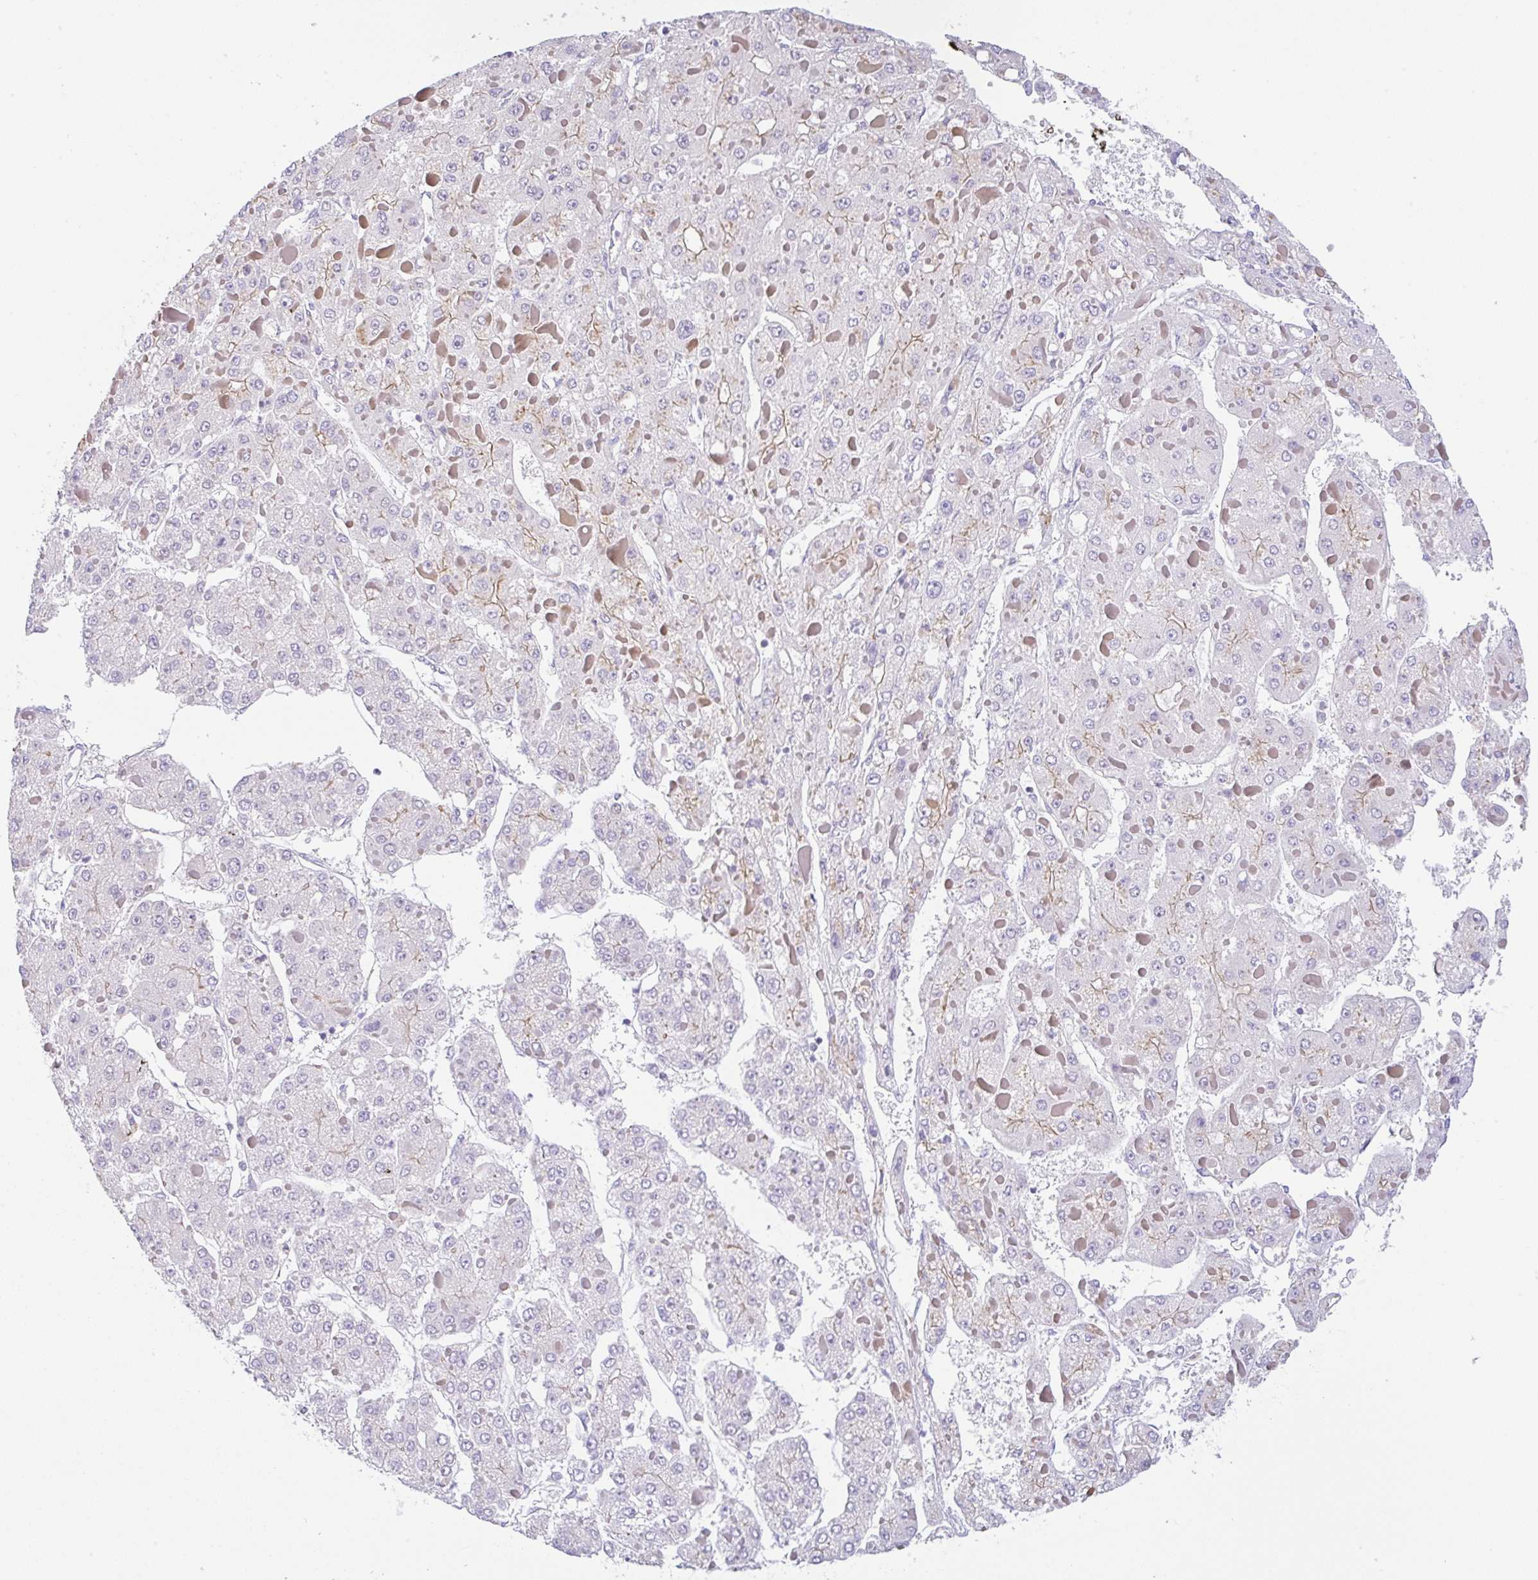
{"staining": {"intensity": "negative", "quantity": "none", "location": "none"}, "tissue": "liver cancer", "cell_type": "Tumor cells", "image_type": "cancer", "snomed": [{"axis": "morphology", "description": "Carcinoma, Hepatocellular, NOS"}, {"axis": "topography", "description": "Liver"}], "caption": "Immunohistochemistry (IHC) micrograph of liver cancer stained for a protein (brown), which displays no expression in tumor cells. (Brightfield microscopy of DAB (3,3'-diaminobenzidine) immunohistochemistry (IHC) at high magnification).", "gene": "CGNL1", "patient": {"sex": "female", "age": 73}}